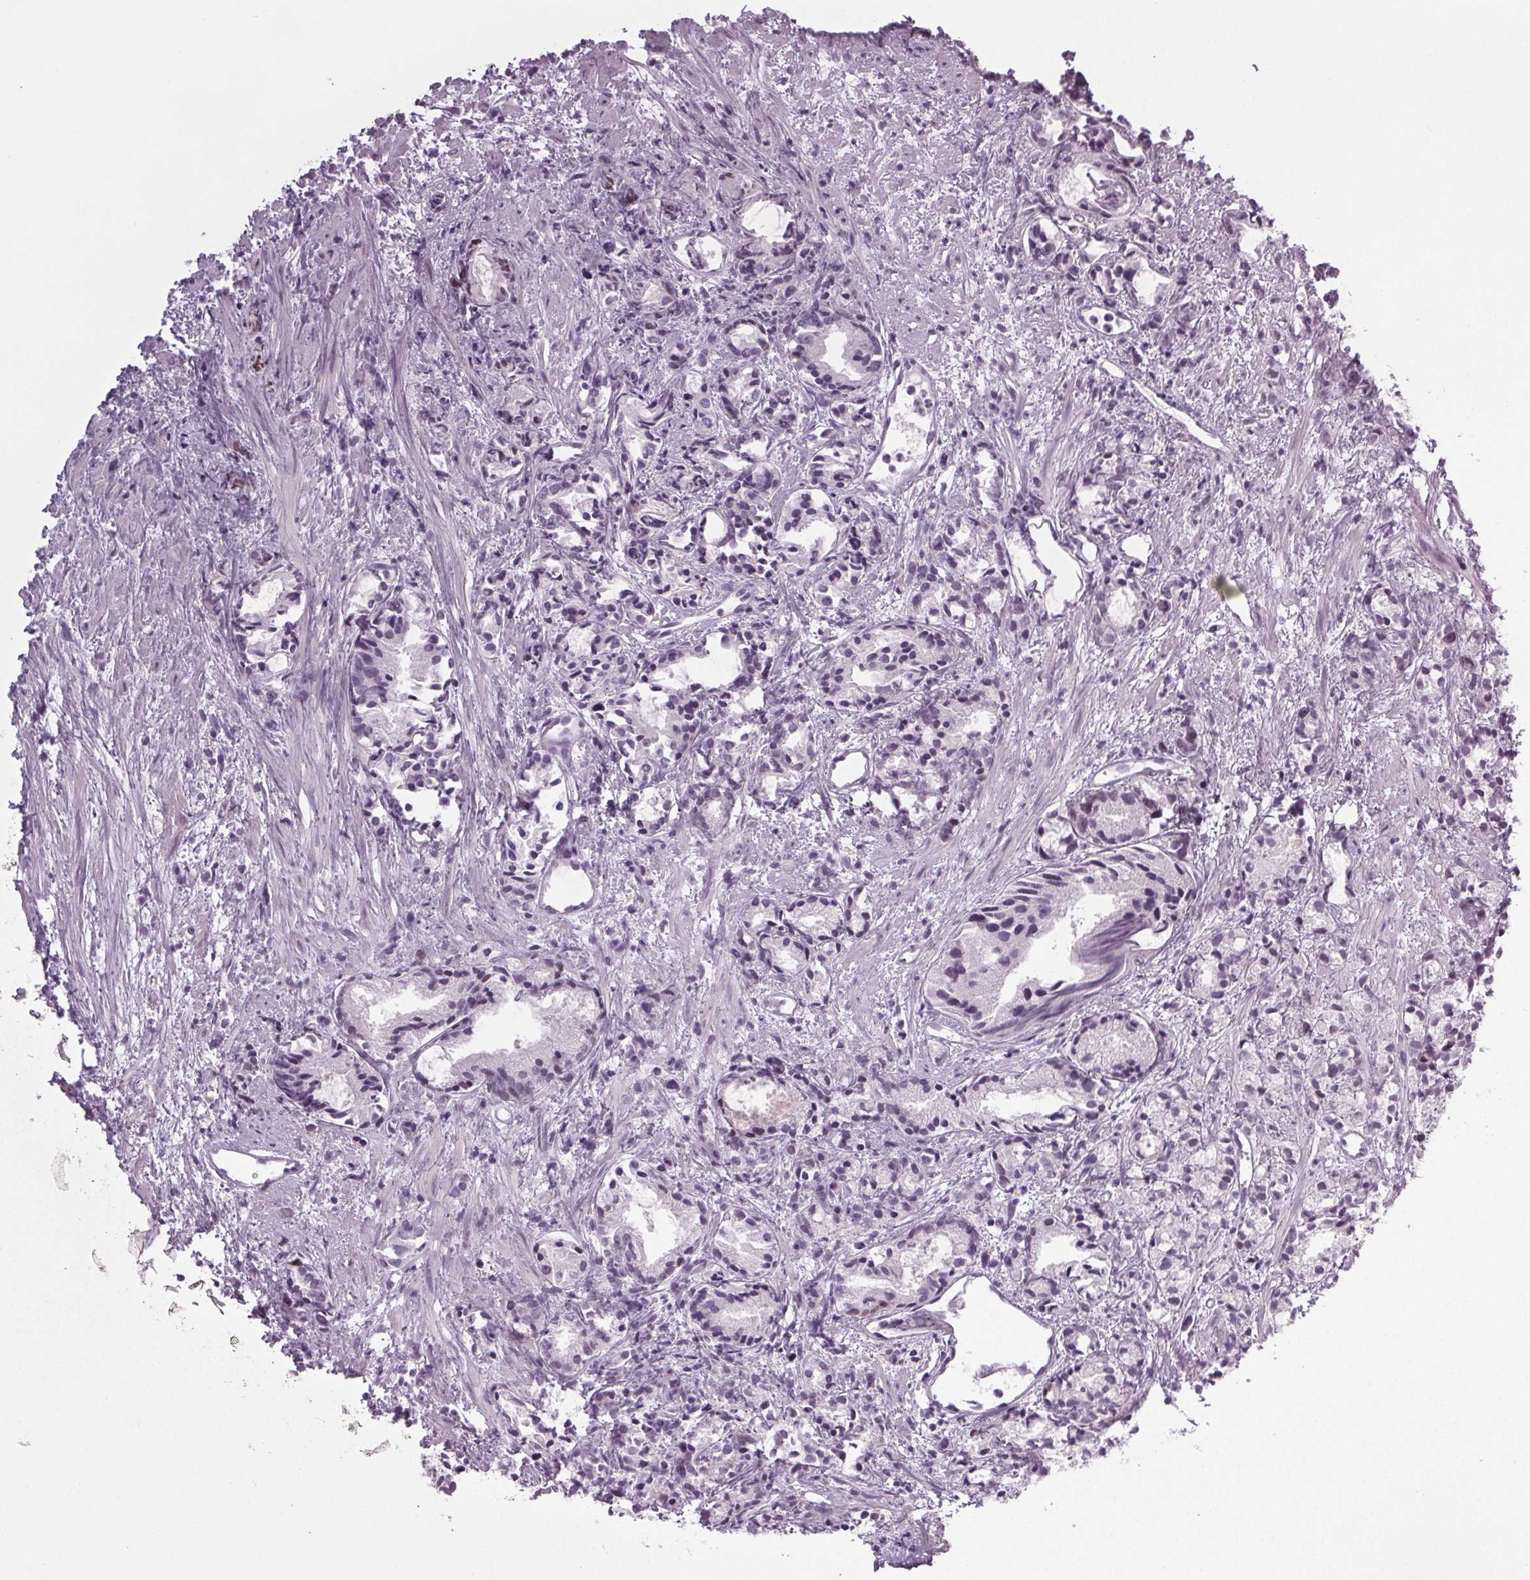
{"staining": {"intensity": "negative", "quantity": "none", "location": "none"}, "tissue": "prostate cancer", "cell_type": "Tumor cells", "image_type": "cancer", "snomed": [{"axis": "morphology", "description": "Adenocarcinoma, High grade"}, {"axis": "topography", "description": "Prostate"}], "caption": "Tumor cells are negative for protein expression in human prostate cancer.", "gene": "IGF2BP1", "patient": {"sex": "male", "age": 79}}